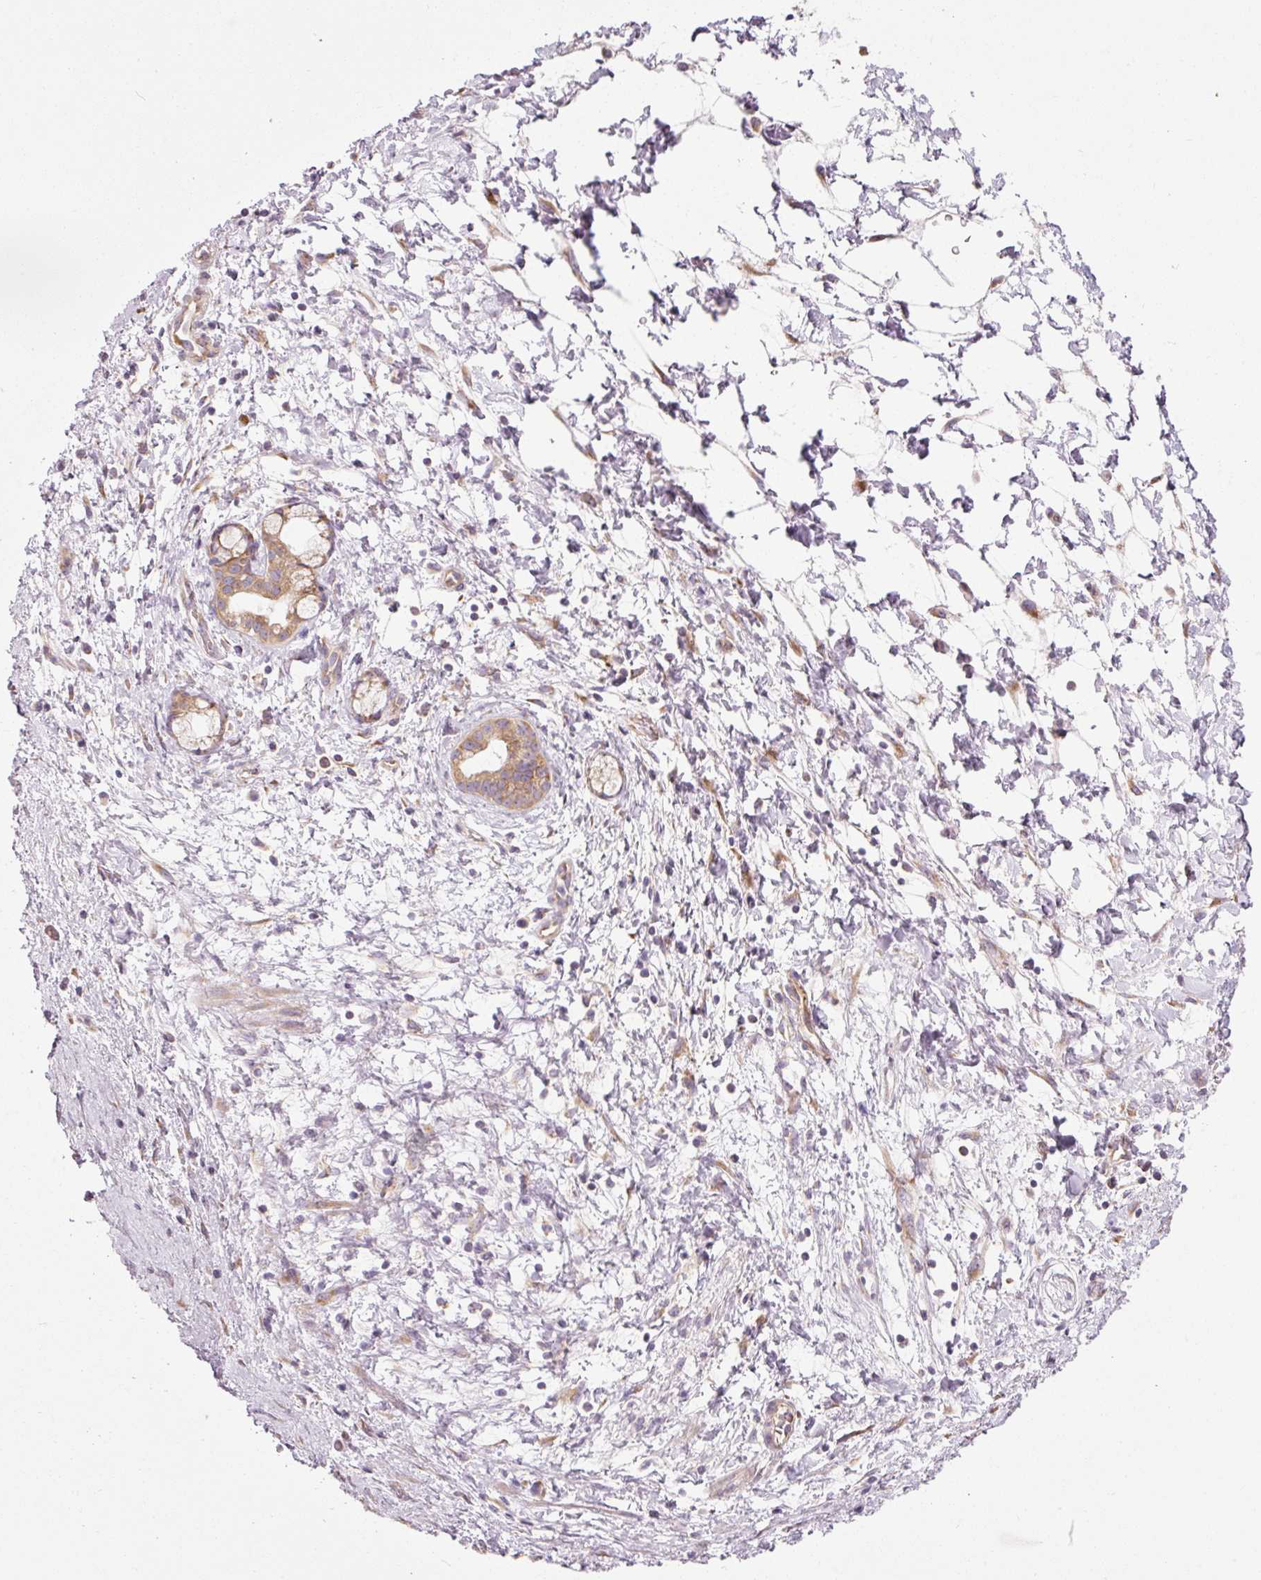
{"staining": {"intensity": "moderate", "quantity": ">75%", "location": "cytoplasmic/membranous"}, "tissue": "pancreatic cancer", "cell_type": "Tumor cells", "image_type": "cancer", "snomed": [{"axis": "morphology", "description": "Adenocarcinoma, NOS"}, {"axis": "topography", "description": "Pancreas"}], "caption": "Immunohistochemistry (IHC) of adenocarcinoma (pancreatic) displays medium levels of moderate cytoplasmic/membranous positivity in approximately >75% of tumor cells.", "gene": "RPL10A", "patient": {"sex": "male", "age": 68}}